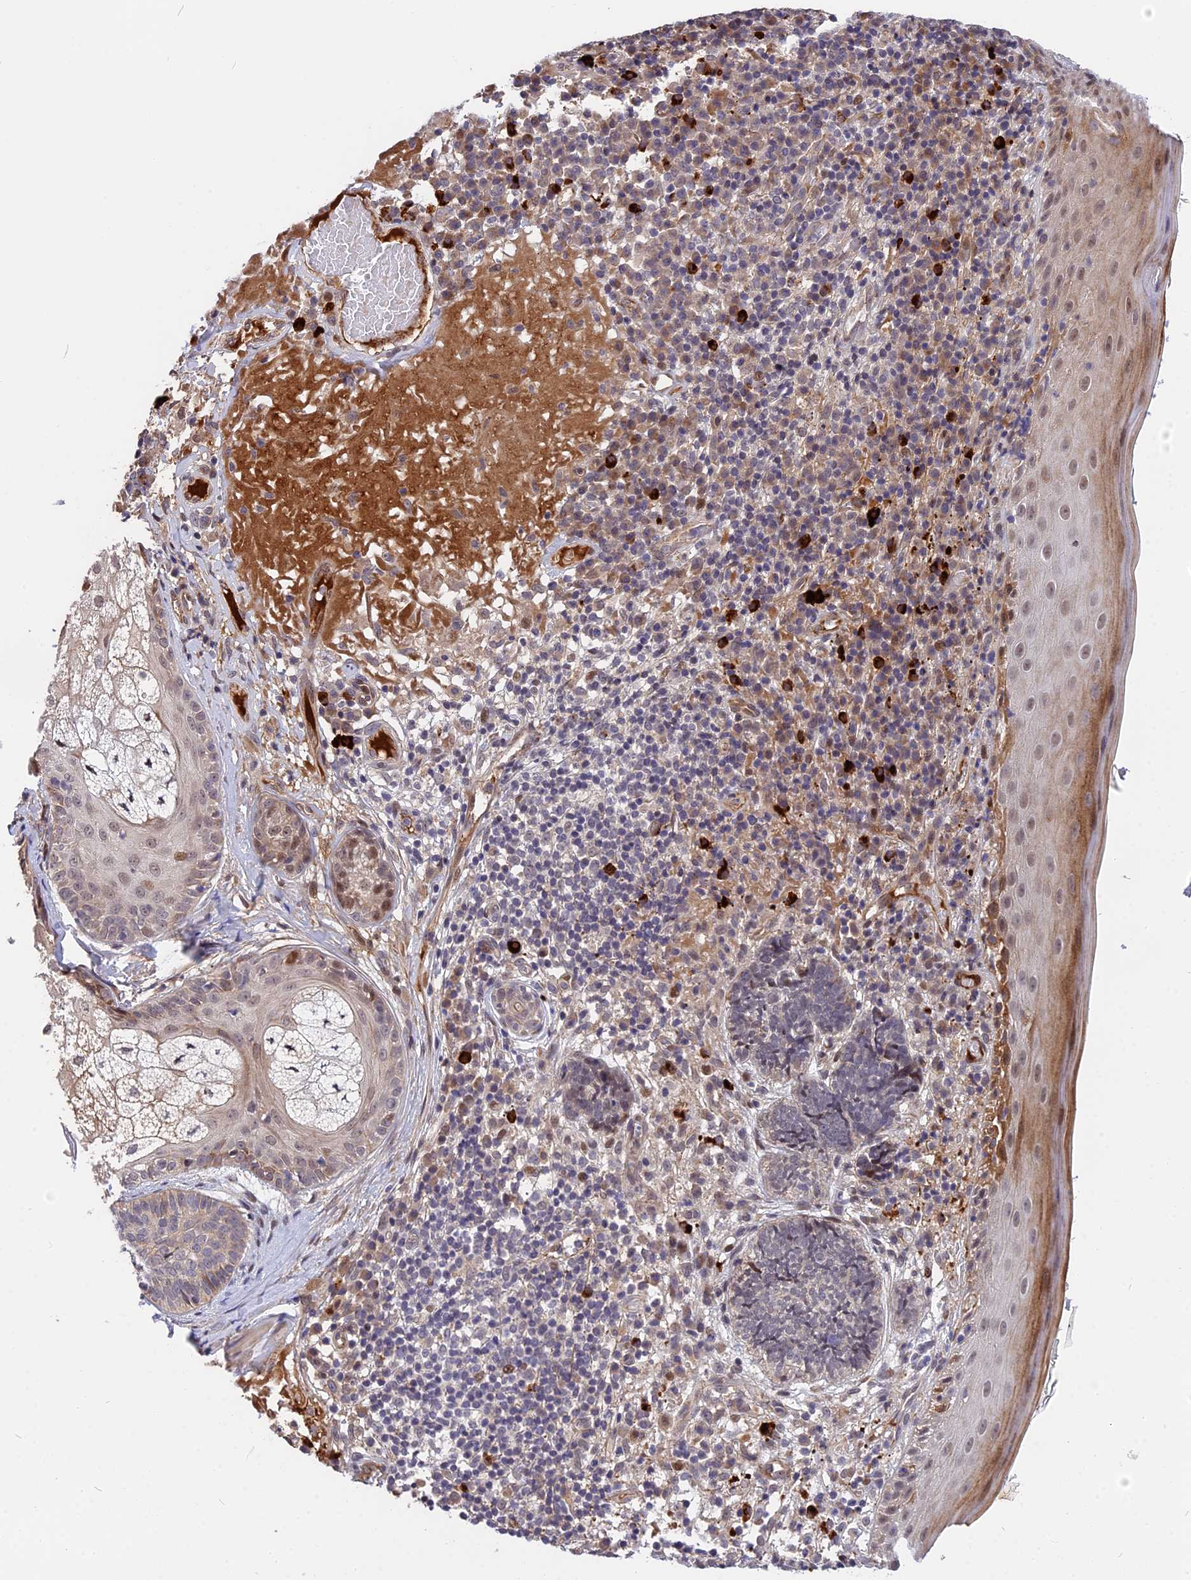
{"staining": {"intensity": "negative", "quantity": "none", "location": "none"}, "tissue": "skin cancer", "cell_type": "Tumor cells", "image_type": "cancer", "snomed": [{"axis": "morphology", "description": "Basal cell carcinoma"}, {"axis": "topography", "description": "Skin"}], "caption": "Micrograph shows no protein expression in tumor cells of basal cell carcinoma (skin) tissue. (DAB immunohistochemistry (IHC) visualized using brightfield microscopy, high magnification).", "gene": "MFSD2A", "patient": {"sex": "male", "age": 88}}